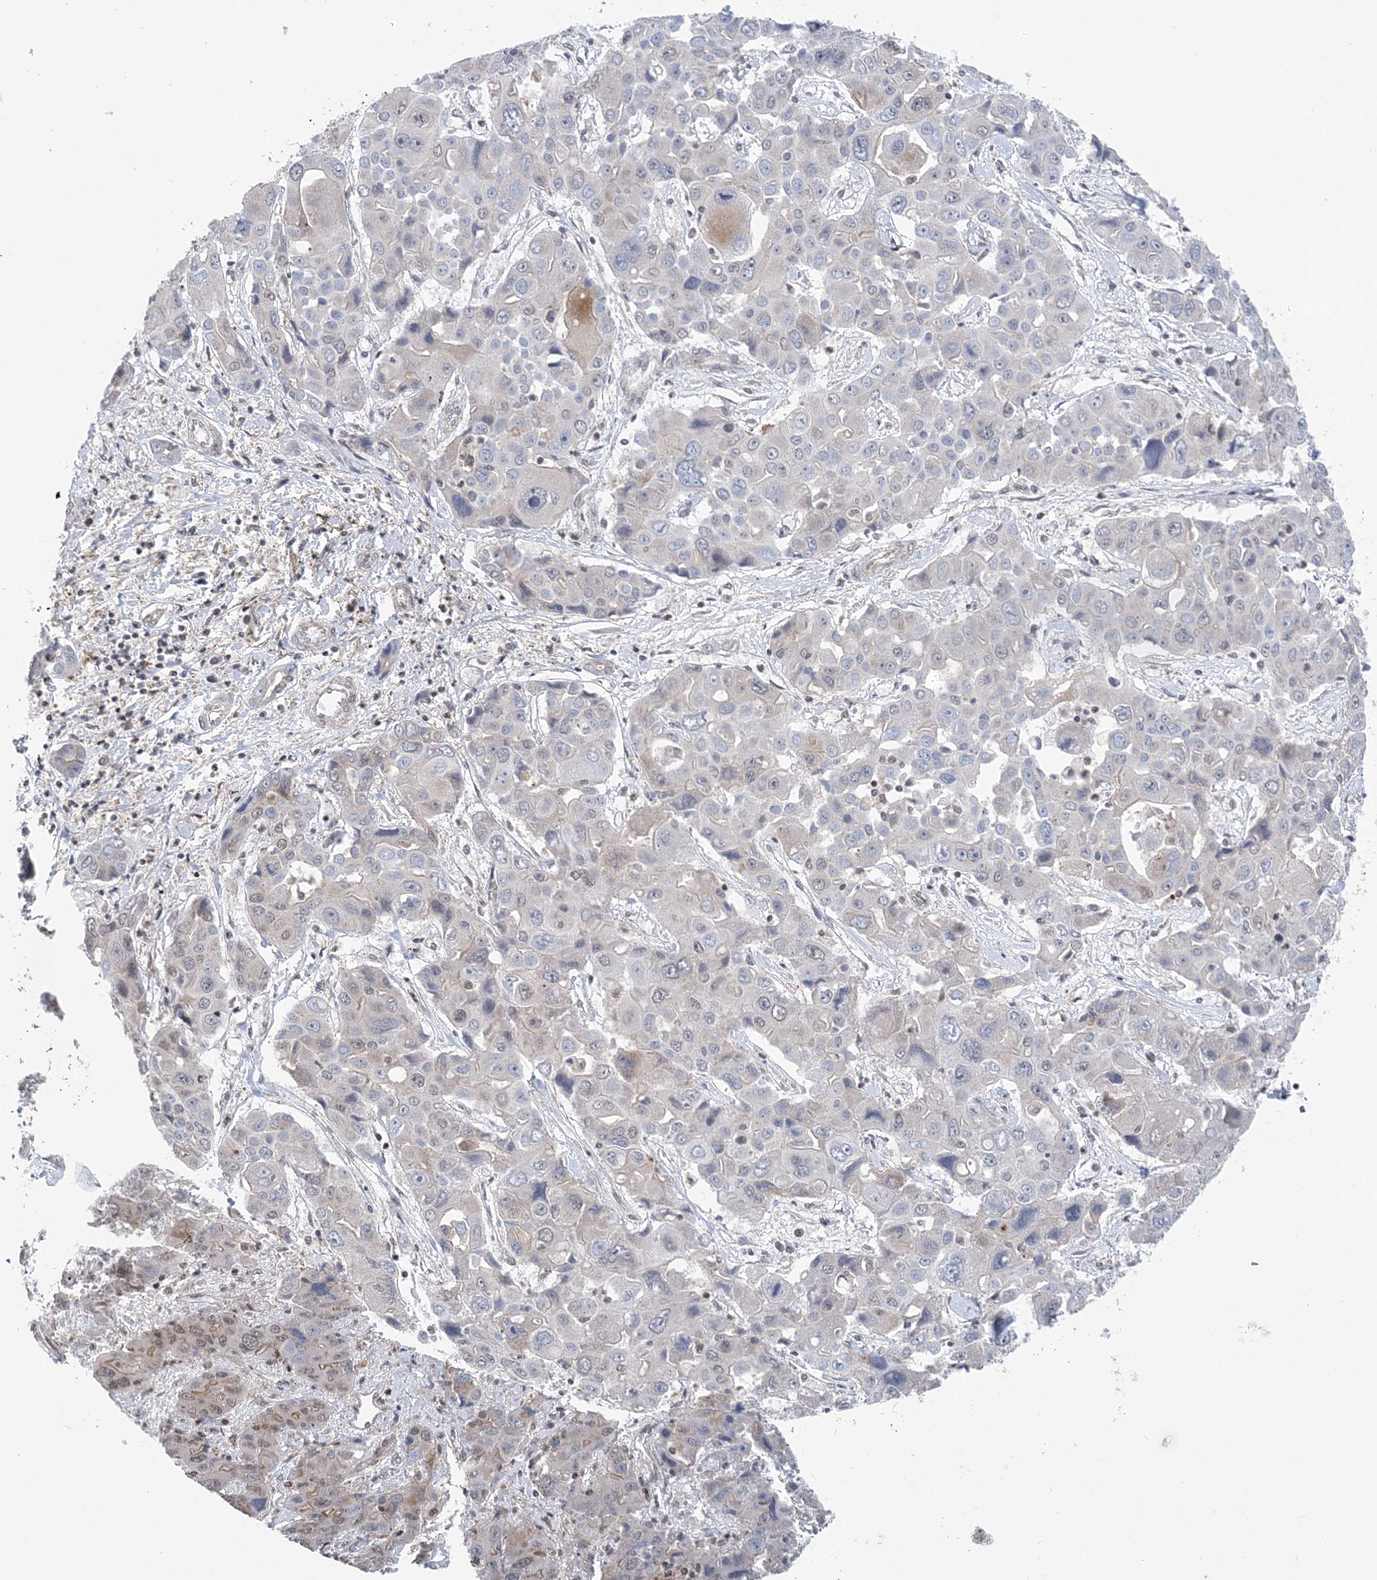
{"staining": {"intensity": "negative", "quantity": "none", "location": "none"}, "tissue": "liver cancer", "cell_type": "Tumor cells", "image_type": "cancer", "snomed": [{"axis": "morphology", "description": "Cholangiocarcinoma"}, {"axis": "topography", "description": "Liver"}], "caption": "This is an immunohistochemistry photomicrograph of human cholangiocarcinoma (liver). There is no positivity in tumor cells.", "gene": "CCDC152", "patient": {"sex": "male", "age": 67}}